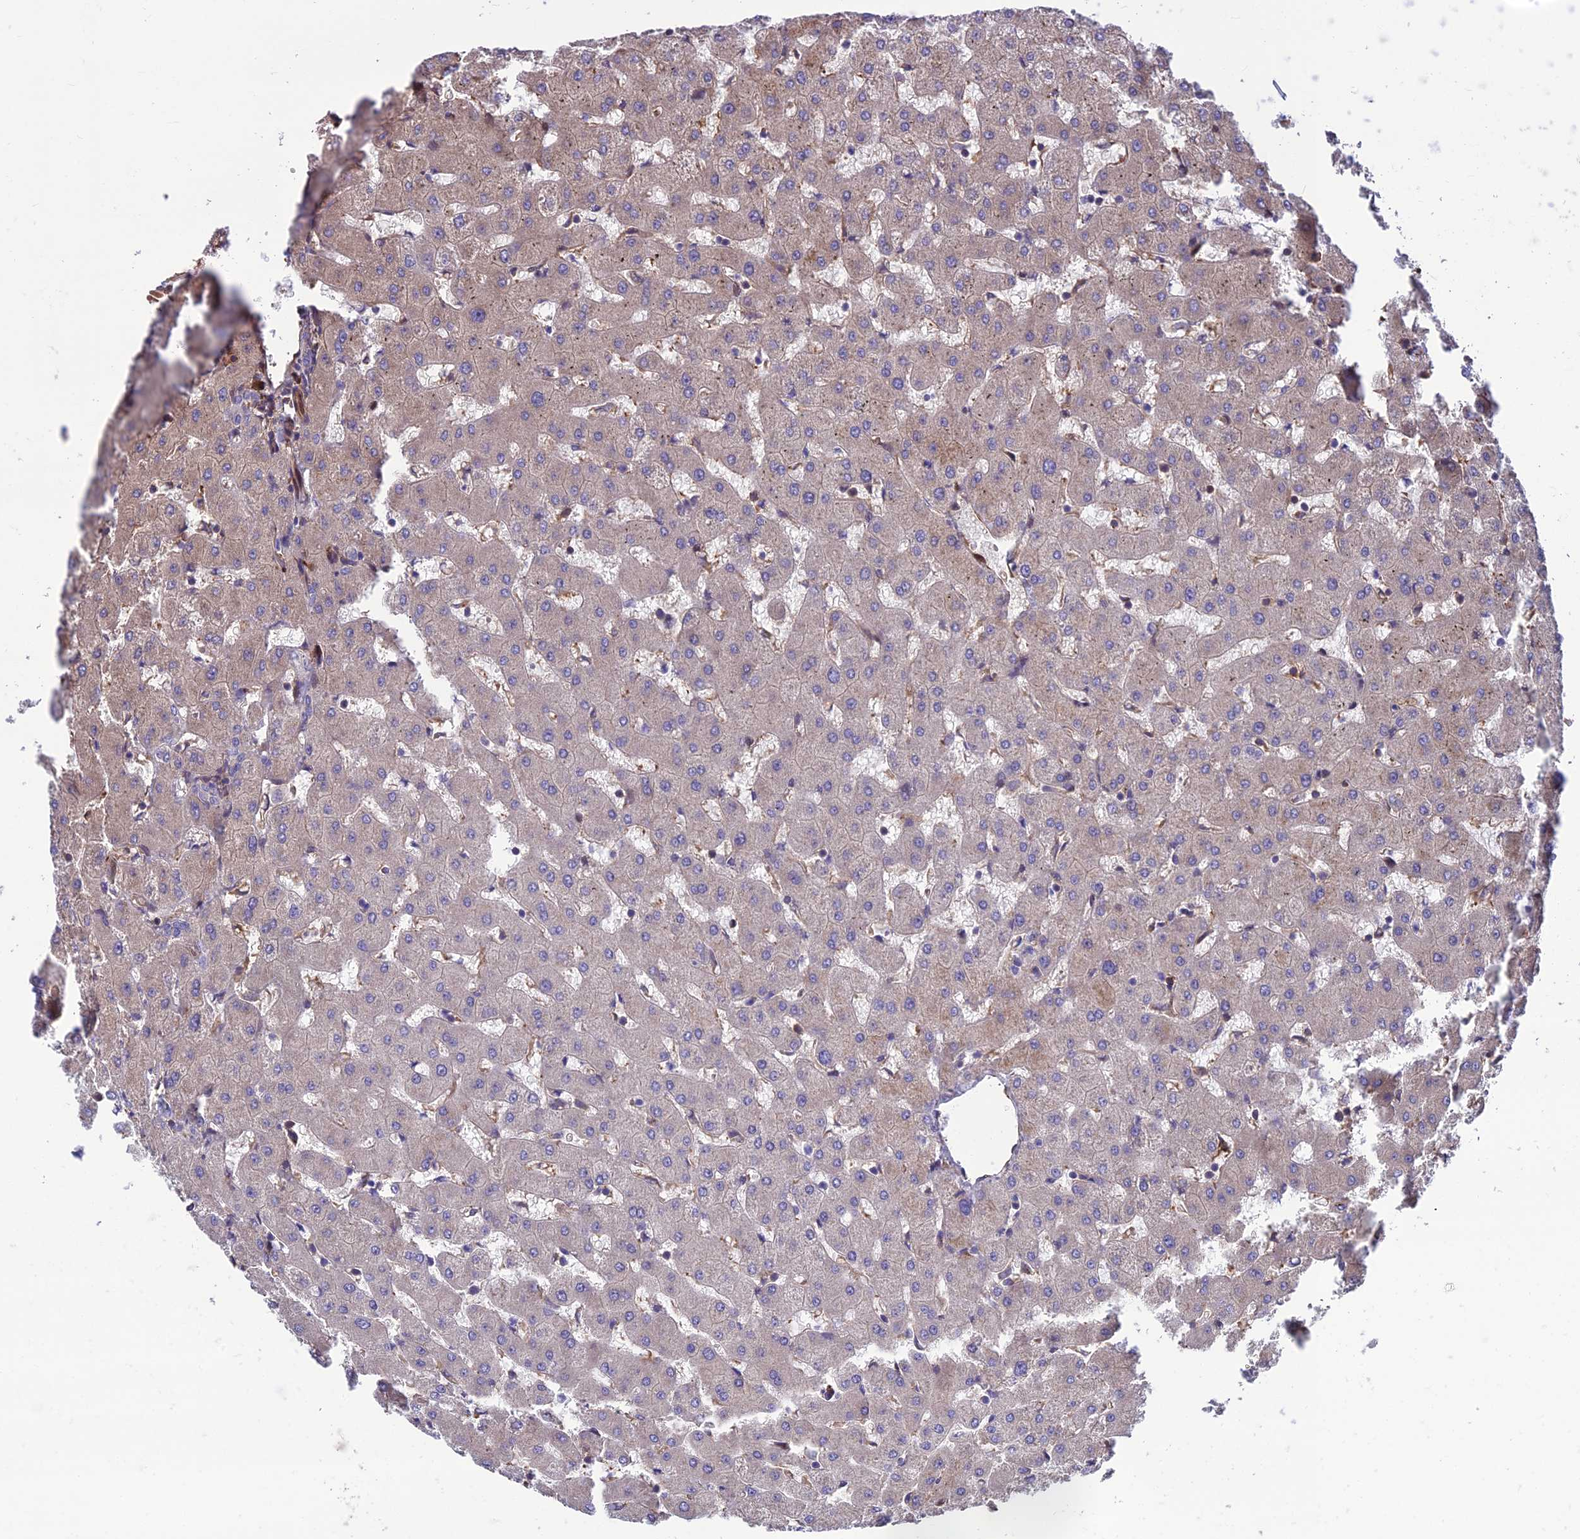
{"staining": {"intensity": "negative", "quantity": "none", "location": "none"}, "tissue": "liver", "cell_type": "Cholangiocytes", "image_type": "normal", "snomed": [{"axis": "morphology", "description": "Normal tissue, NOS"}, {"axis": "topography", "description": "Liver"}], "caption": "Cholangiocytes are negative for protein expression in benign human liver. The staining is performed using DAB brown chromogen with nuclei counter-stained in using hematoxylin.", "gene": "RTN4RL1", "patient": {"sex": "female", "age": 63}}